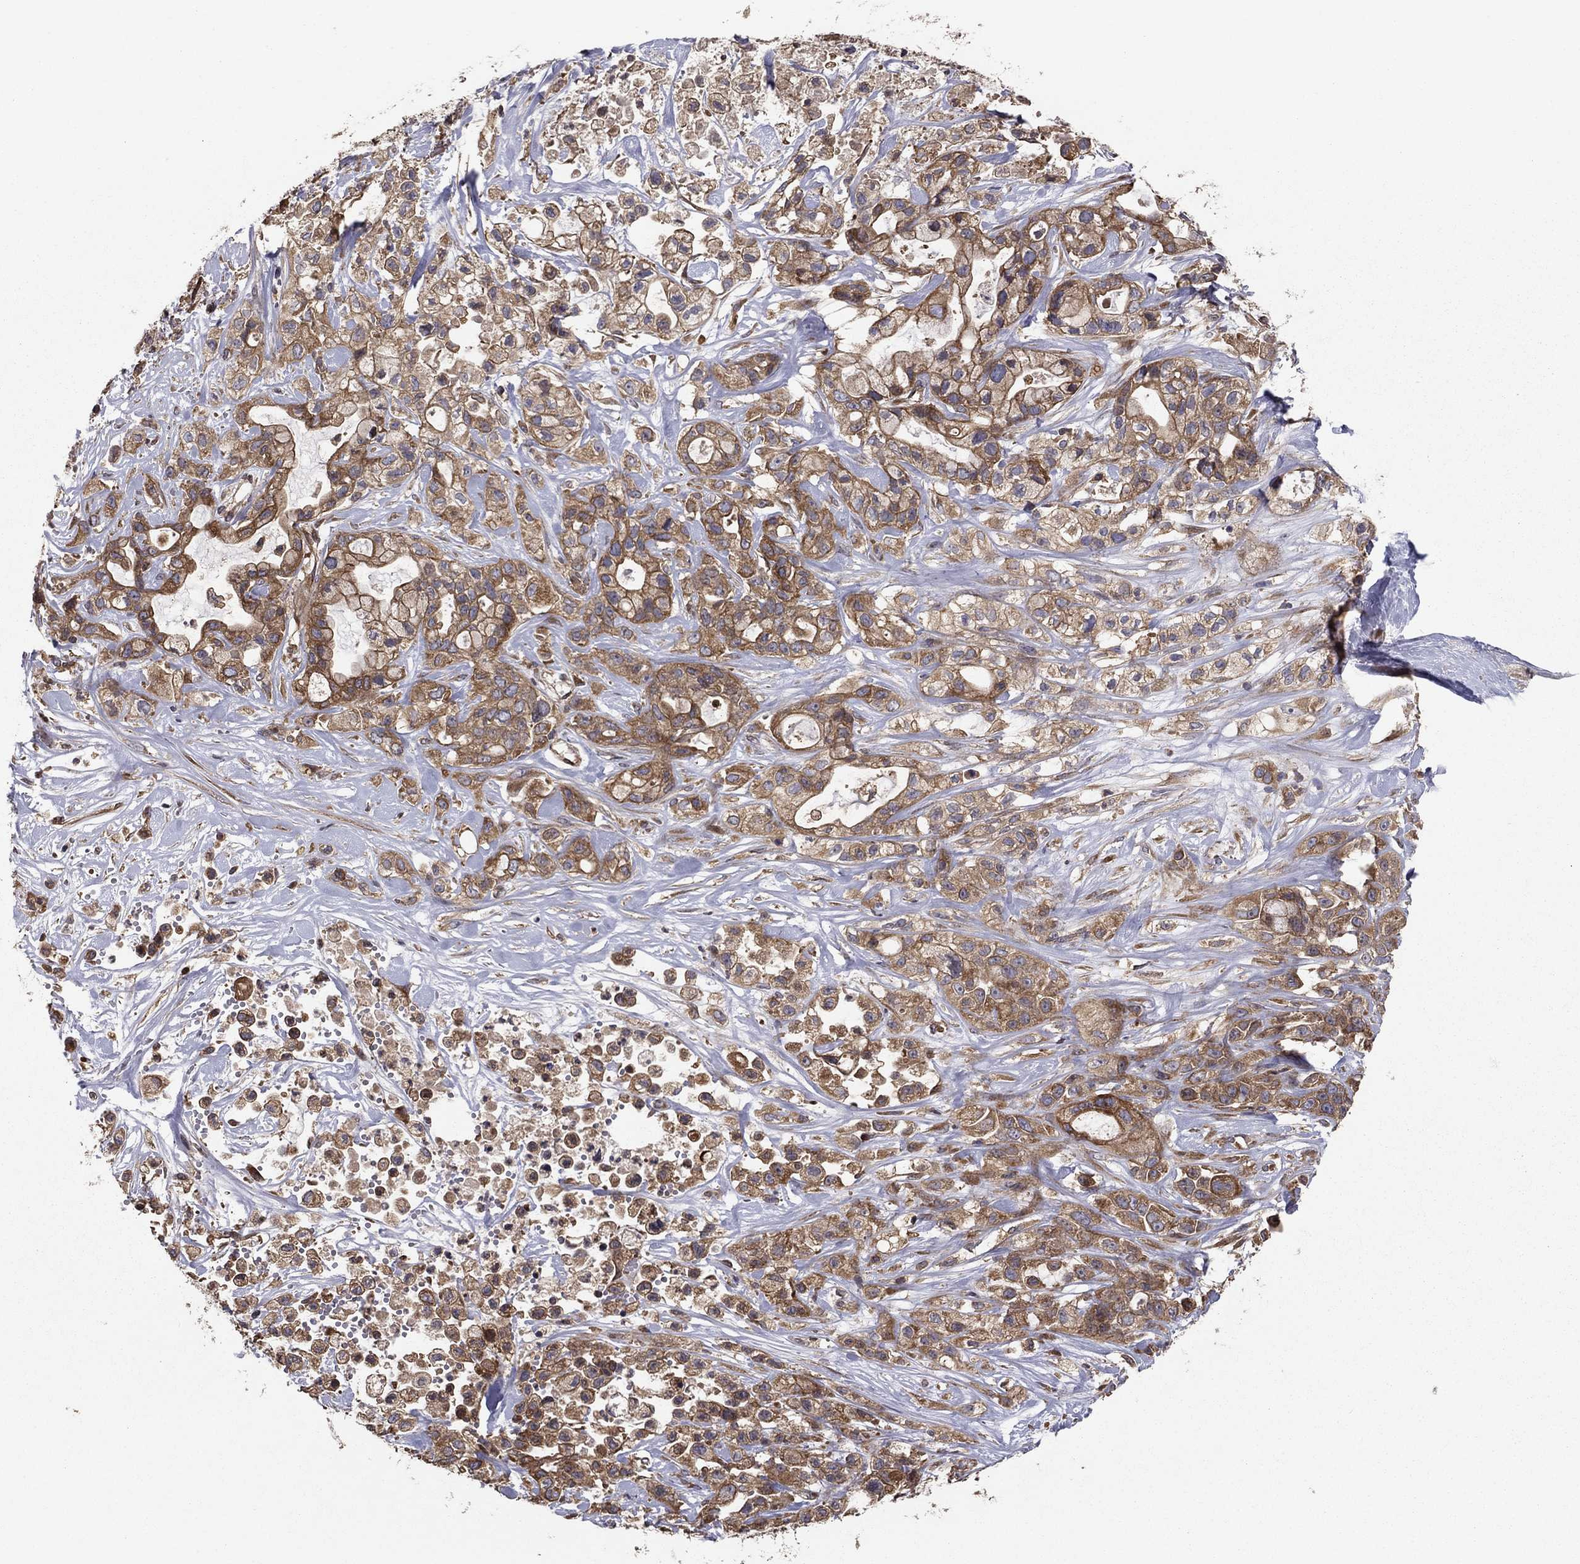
{"staining": {"intensity": "strong", "quantity": ">75%", "location": "cytoplasmic/membranous"}, "tissue": "pancreatic cancer", "cell_type": "Tumor cells", "image_type": "cancer", "snomed": [{"axis": "morphology", "description": "Adenocarcinoma, NOS"}, {"axis": "topography", "description": "Pancreas"}], "caption": "A histopathology image of pancreatic cancer stained for a protein demonstrates strong cytoplasmic/membranous brown staining in tumor cells.", "gene": "BABAM2", "patient": {"sex": "male", "age": 44}}